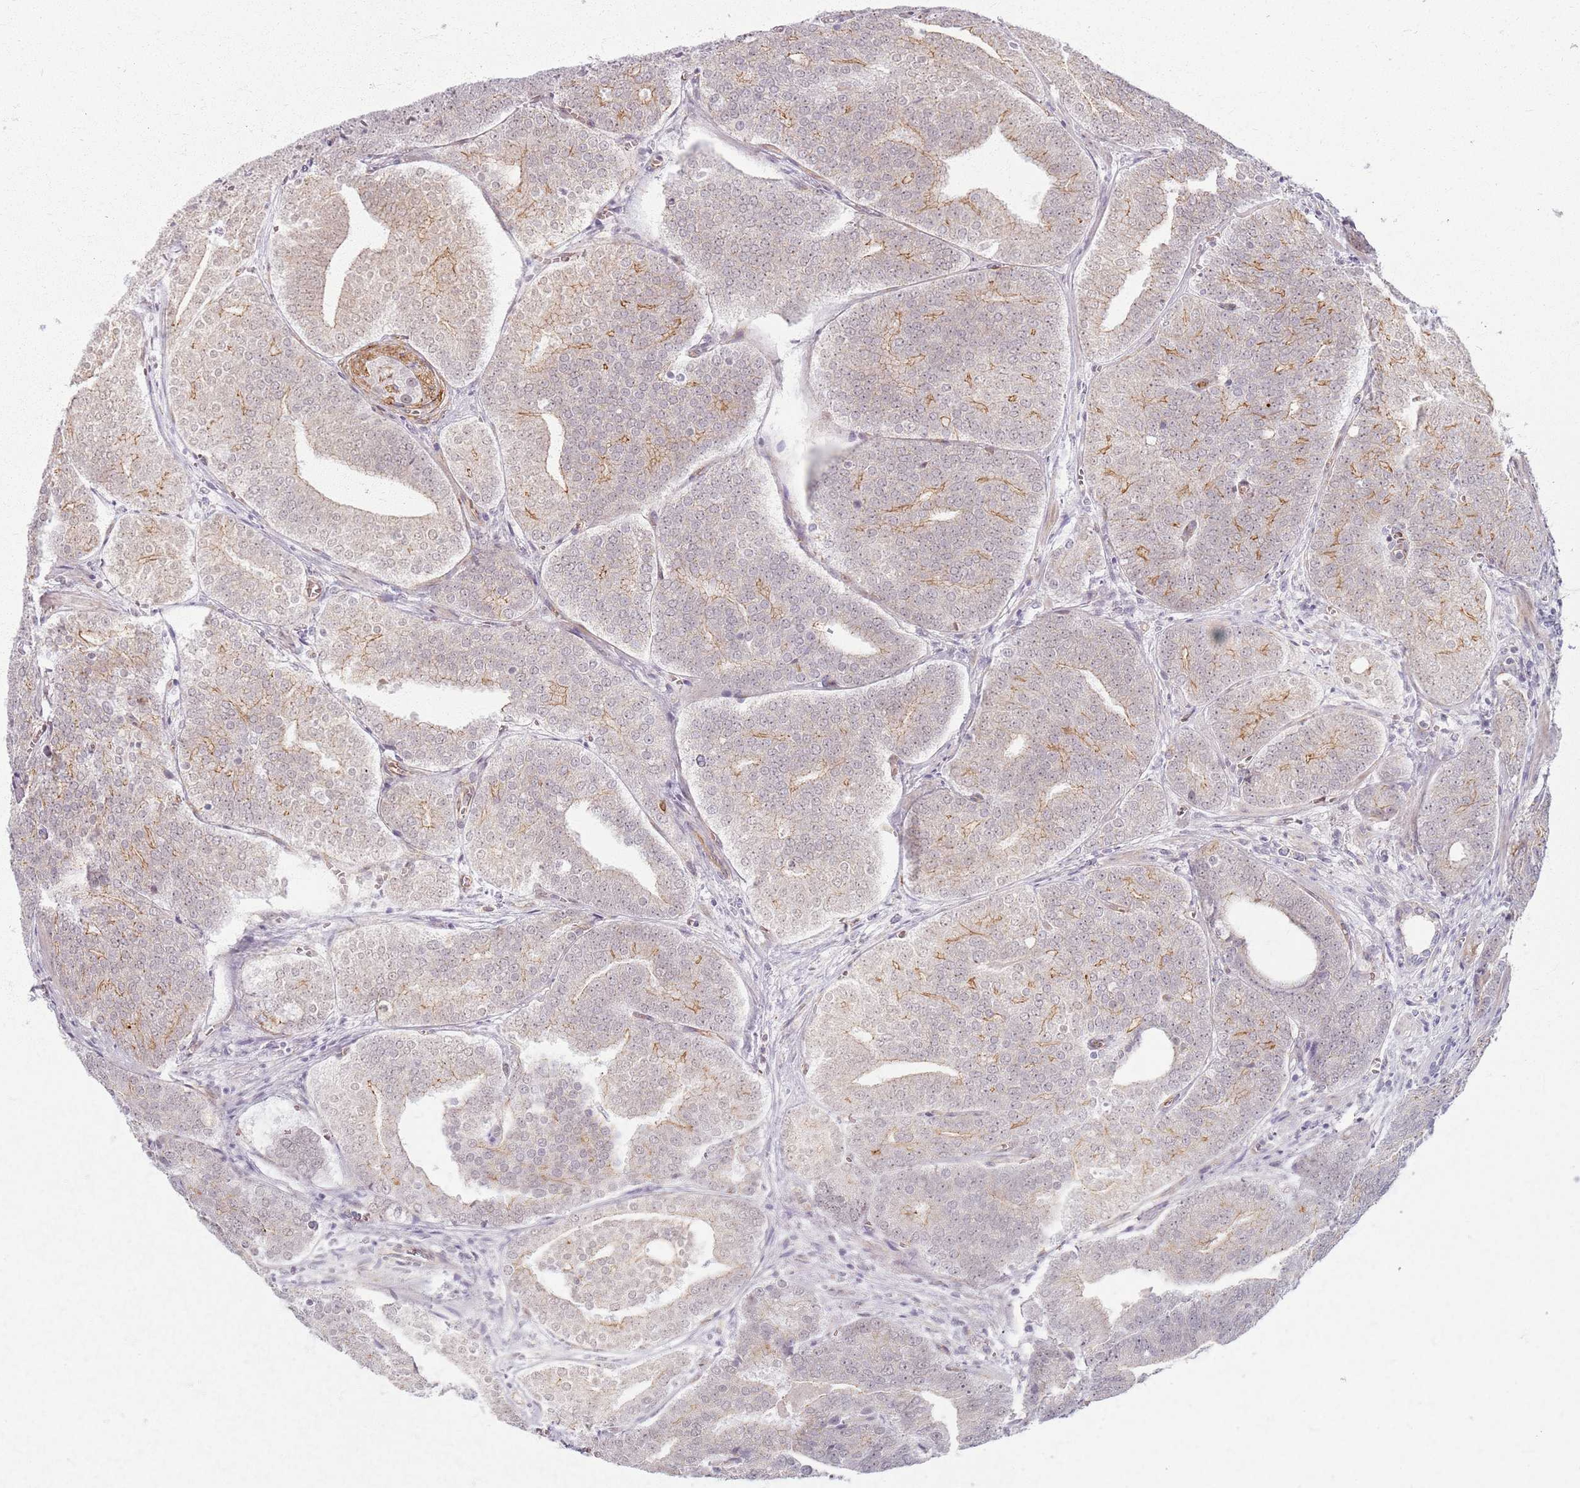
{"staining": {"intensity": "weak", "quantity": "<25%", "location": "cytoplasmic/membranous"}, "tissue": "prostate cancer", "cell_type": "Tumor cells", "image_type": "cancer", "snomed": [{"axis": "morphology", "description": "Adenocarcinoma, High grade"}, {"axis": "topography", "description": "Prostate"}], "caption": "DAB immunohistochemical staining of prostate cancer reveals no significant expression in tumor cells.", "gene": "KCNA5", "patient": {"sex": "male", "age": 55}}